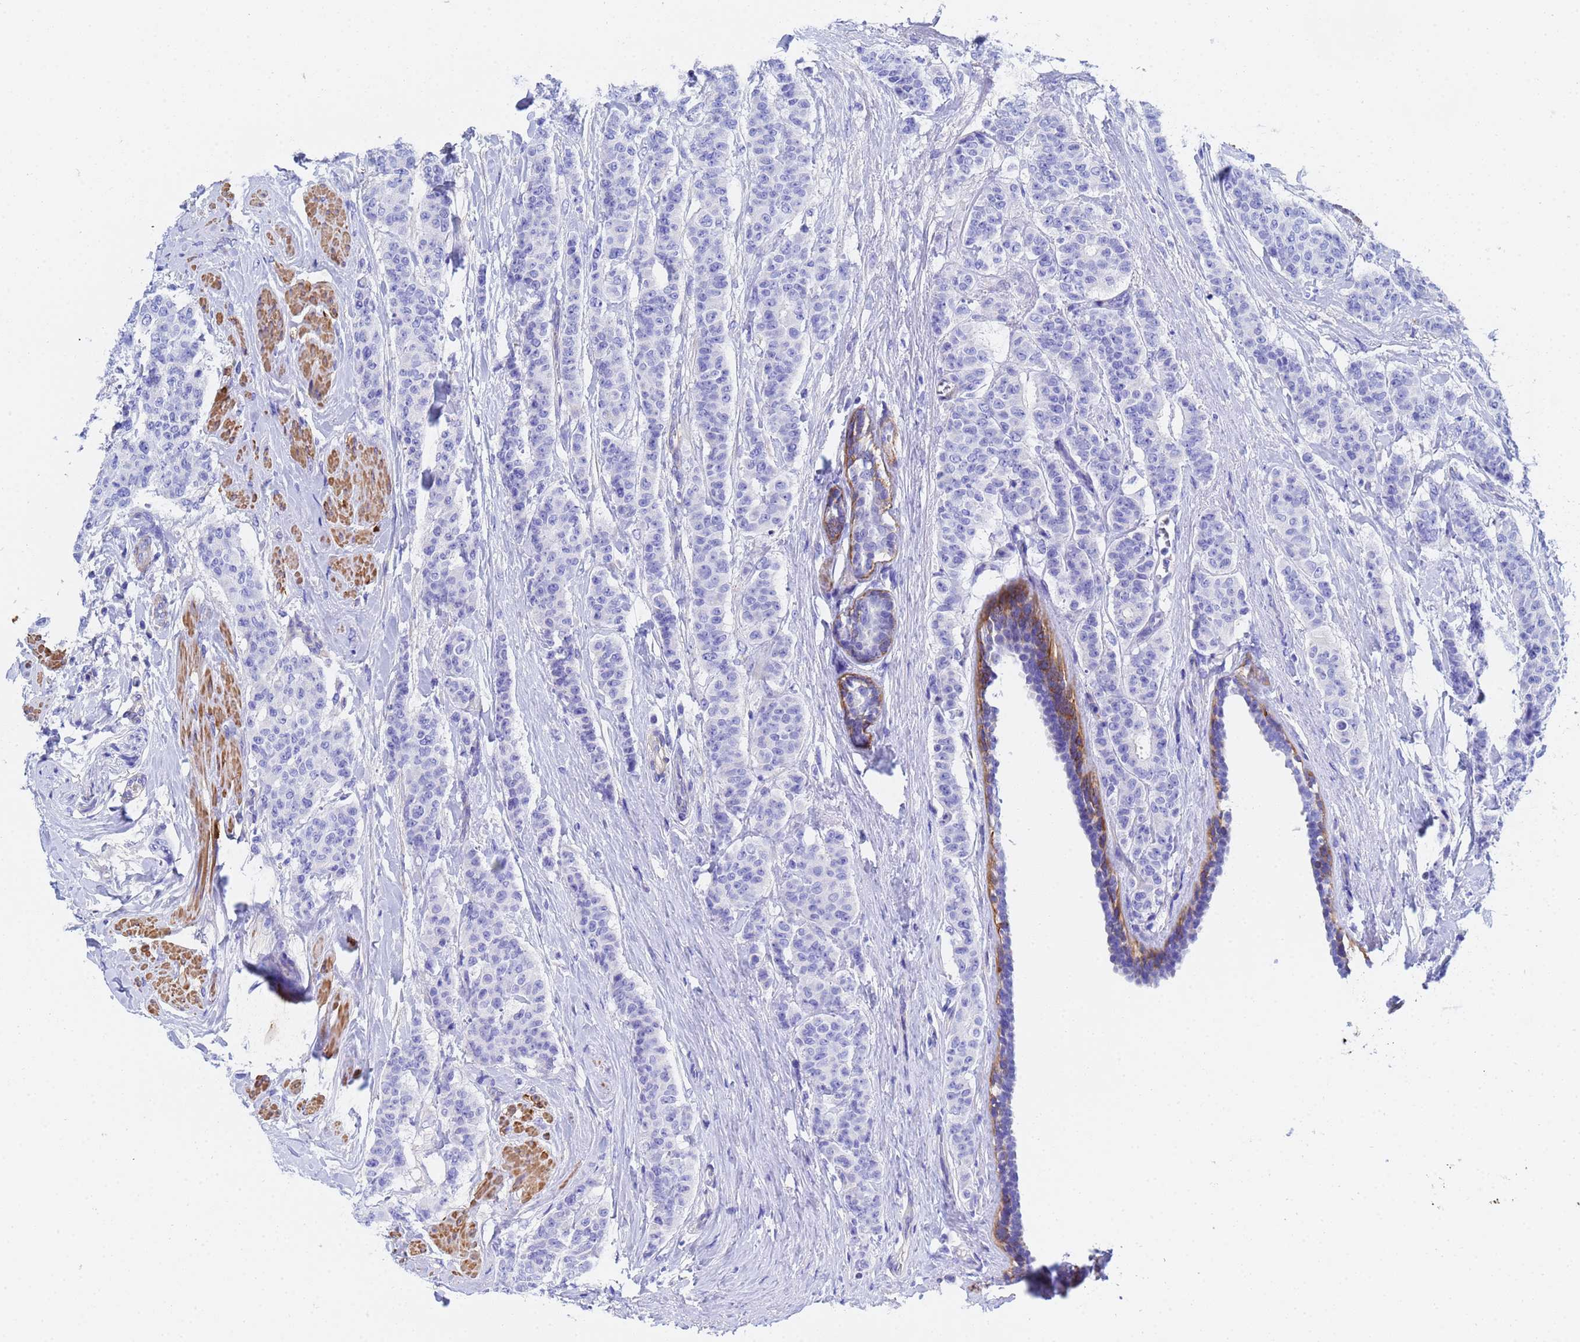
{"staining": {"intensity": "negative", "quantity": "none", "location": "none"}, "tissue": "breast cancer", "cell_type": "Tumor cells", "image_type": "cancer", "snomed": [{"axis": "morphology", "description": "Duct carcinoma"}, {"axis": "topography", "description": "Breast"}], "caption": "Tumor cells are negative for brown protein staining in breast invasive ductal carcinoma.", "gene": "CST4", "patient": {"sex": "female", "age": 40}}